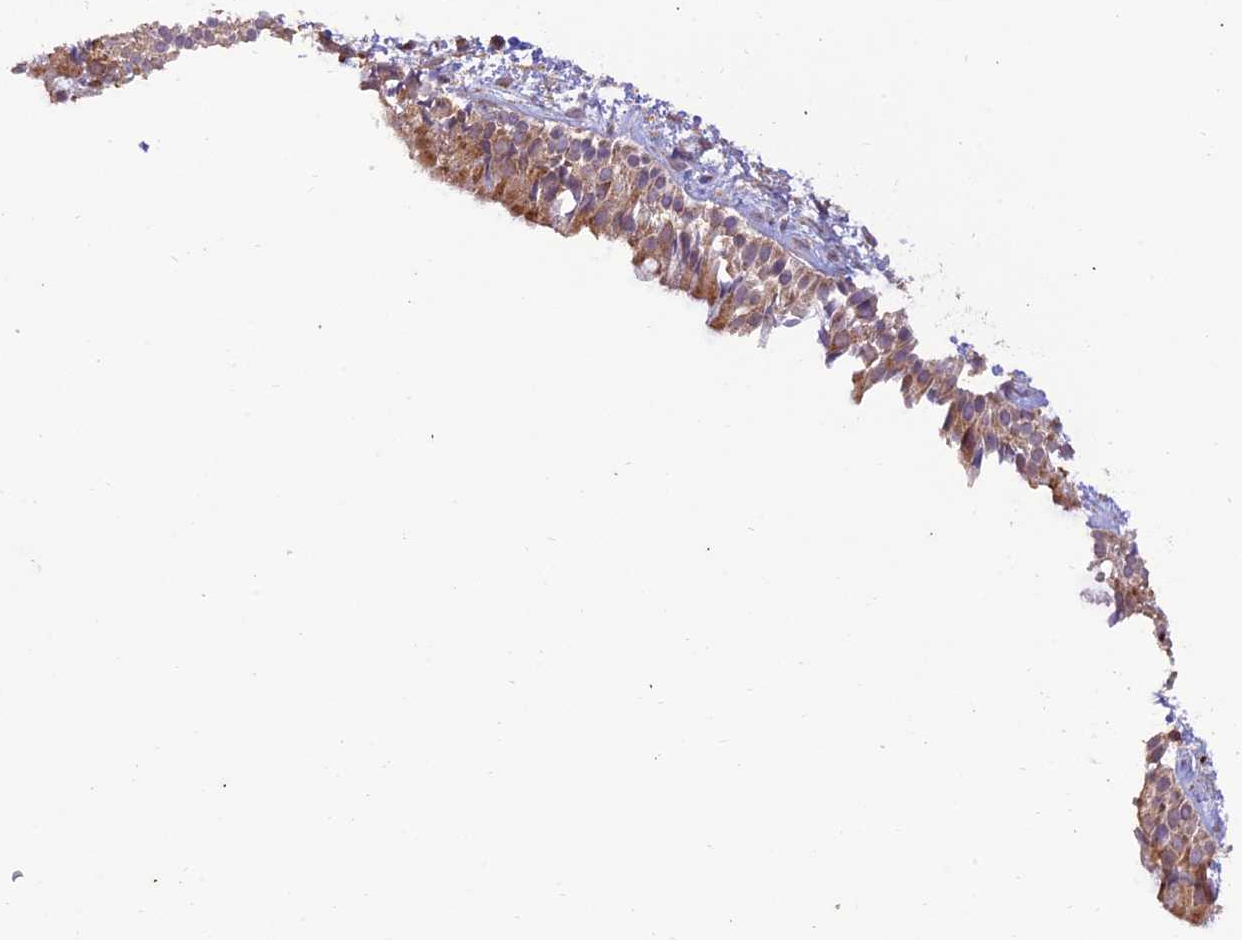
{"staining": {"intensity": "moderate", "quantity": ">75%", "location": "cytoplasmic/membranous"}, "tissue": "nasopharynx", "cell_type": "Respiratory epithelial cells", "image_type": "normal", "snomed": [{"axis": "morphology", "description": "Normal tissue, NOS"}, {"axis": "topography", "description": "Nasopharynx"}], "caption": "IHC photomicrograph of unremarkable nasopharynx: nasopharynx stained using IHC shows medium levels of moderate protein expression localized specifically in the cytoplasmic/membranous of respiratory epithelial cells, appearing as a cytoplasmic/membranous brown color.", "gene": "NDUFAF1", "patient": {"sex": "male", "age": 22}}